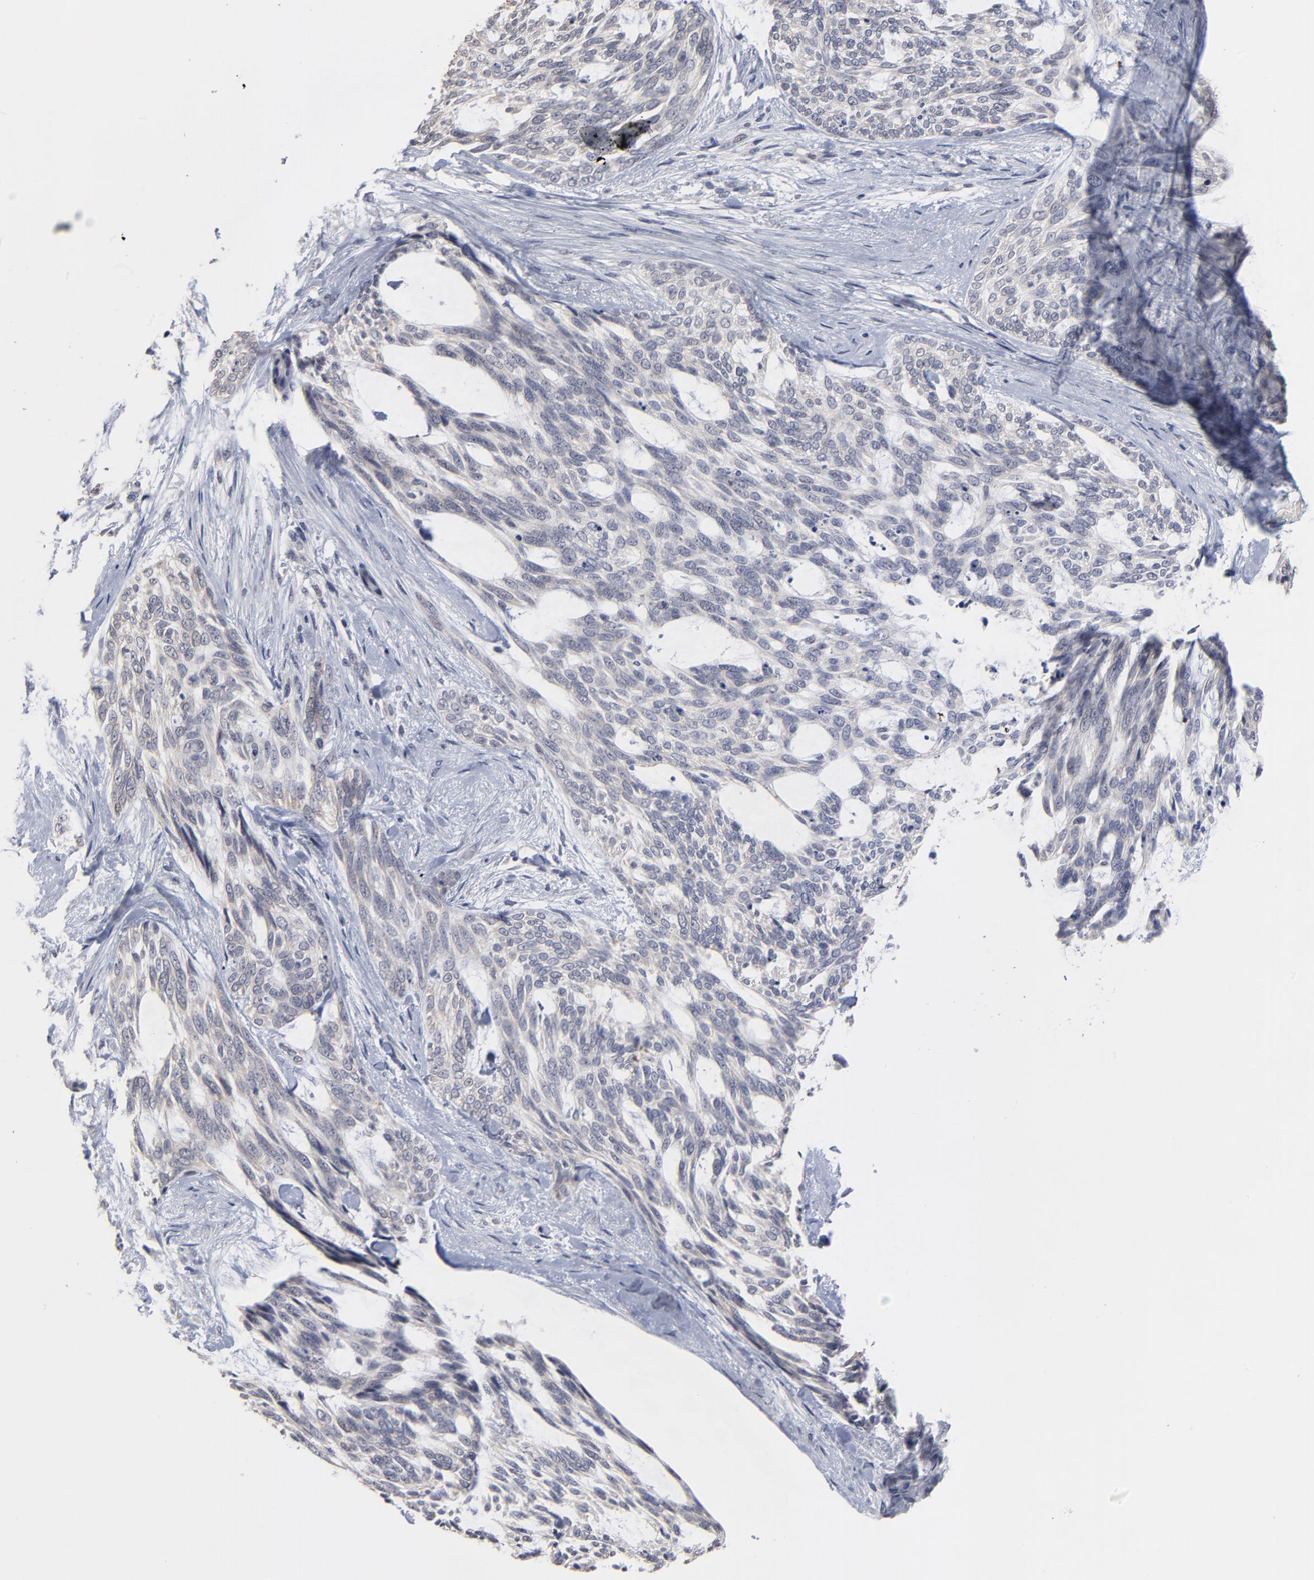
{"staining": {"intensity": "negative", "quantity": "none", "location": "none"}, "tissue": "skin cancer", "cell_type": "Tumor cells", "image_type": "cancer", "snomed": [{"axis": "morphology", "description": "Normal tissue, NOS"}, {"axis": "morphology", "description": "Basal cell carcinoma"}, {"axis": "topography", "description": "Skin"}], "caption": "The photomicrograph demonstrates no significant staining in tumor cells of basal cell carcinoma (skin).", "gene": "MAGEA10", "patient": {"sex": "female", "age": 71}}